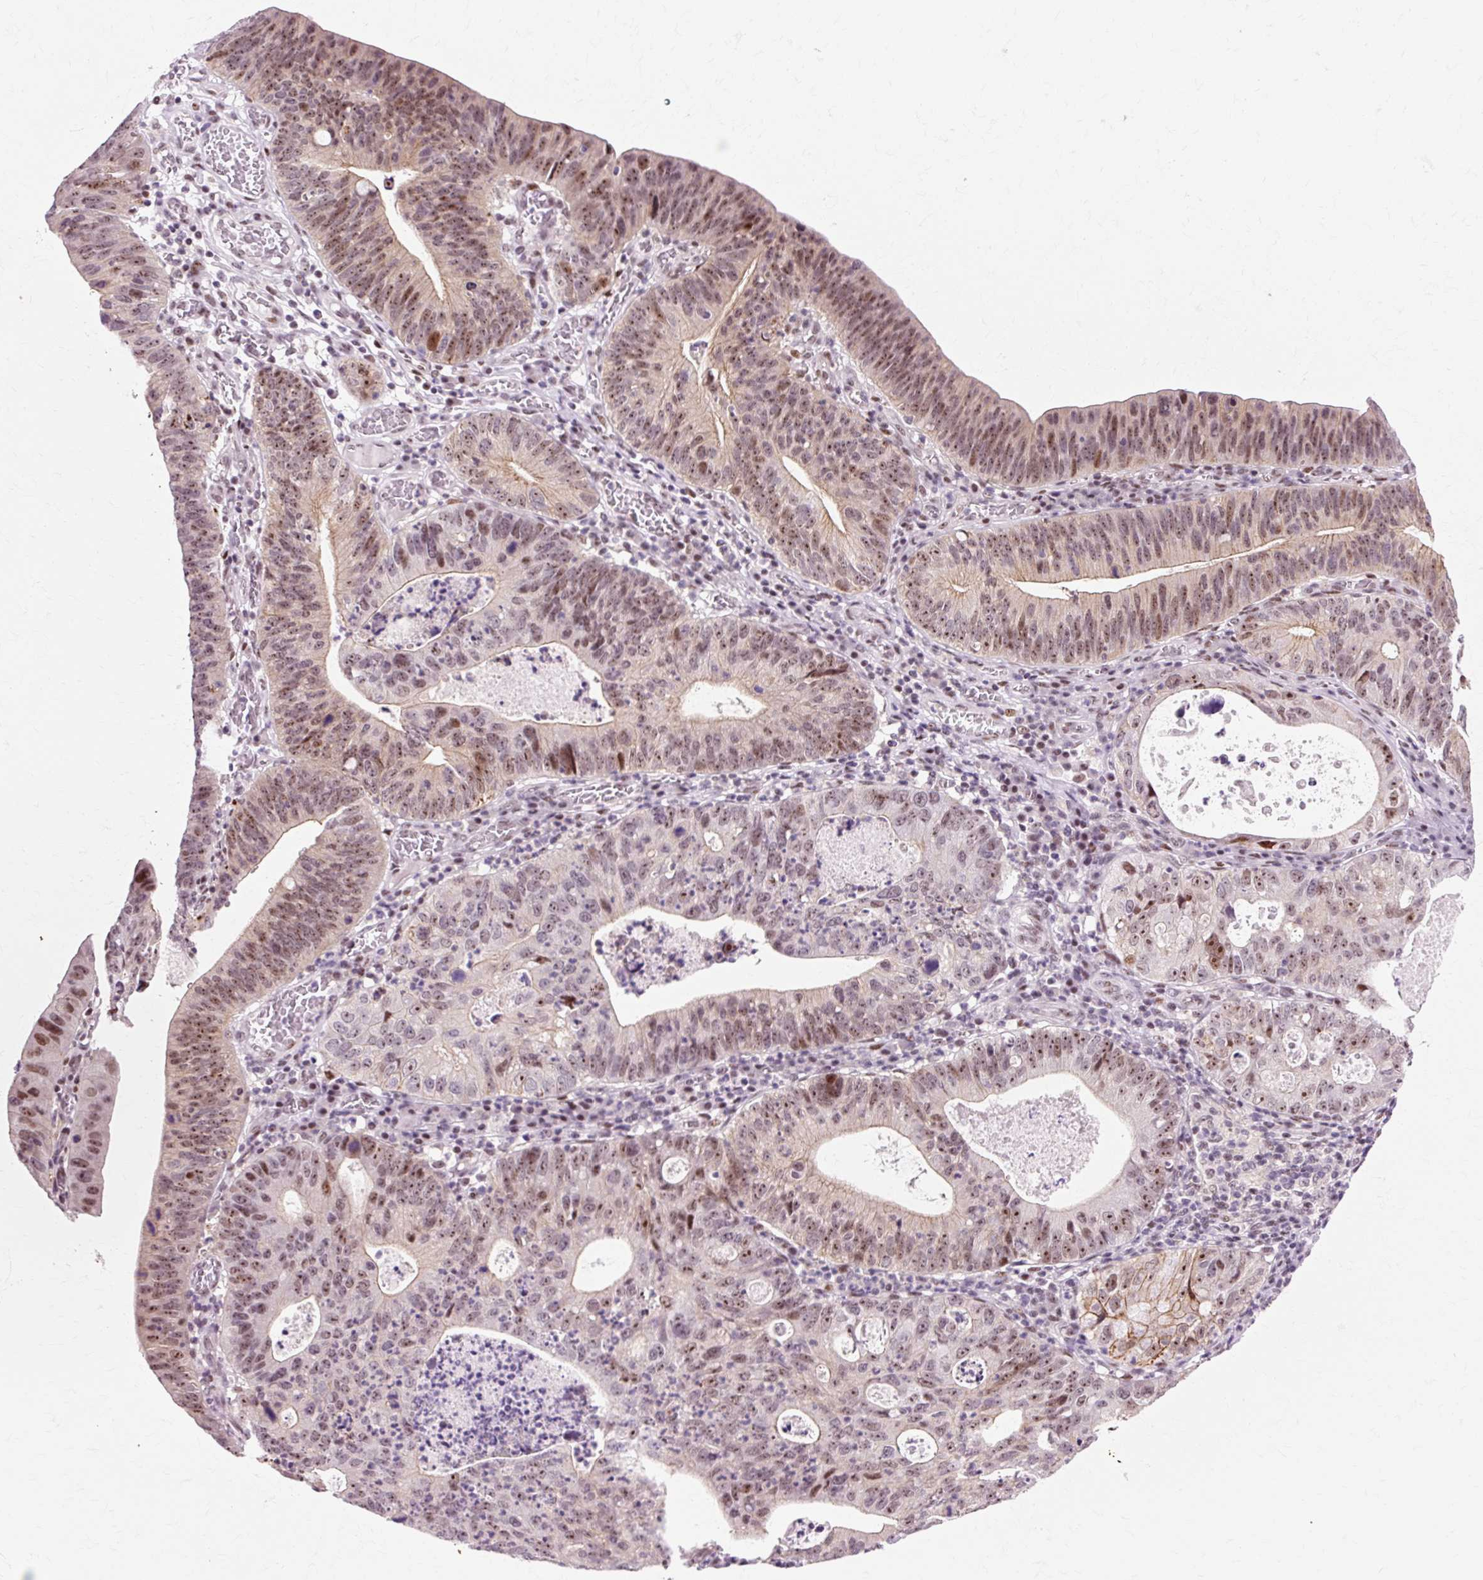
{"staining": {"intensity": "moderate", "quantity": ">75%", "location": "cytoplasmic/membranous,nuclear"}, "tissue": "stomach cancer", "cell_type": "Tumor cells", "image_type": "cancer", "snomed": [{"axis": "morphology", "description": "Adenocarcinoma, NOS"}, {"axis": "topography", "description": "Stomach"}], "caption": "Immunohistochemical staining of human stomach adenocarcinoma reveals medium levels of moderate cytoplasmic/membranous and nuclear protein staining in about >75% of tumor cells.", "gene": "MACROD2", "patient": {"sex": "male", "age": 59}}